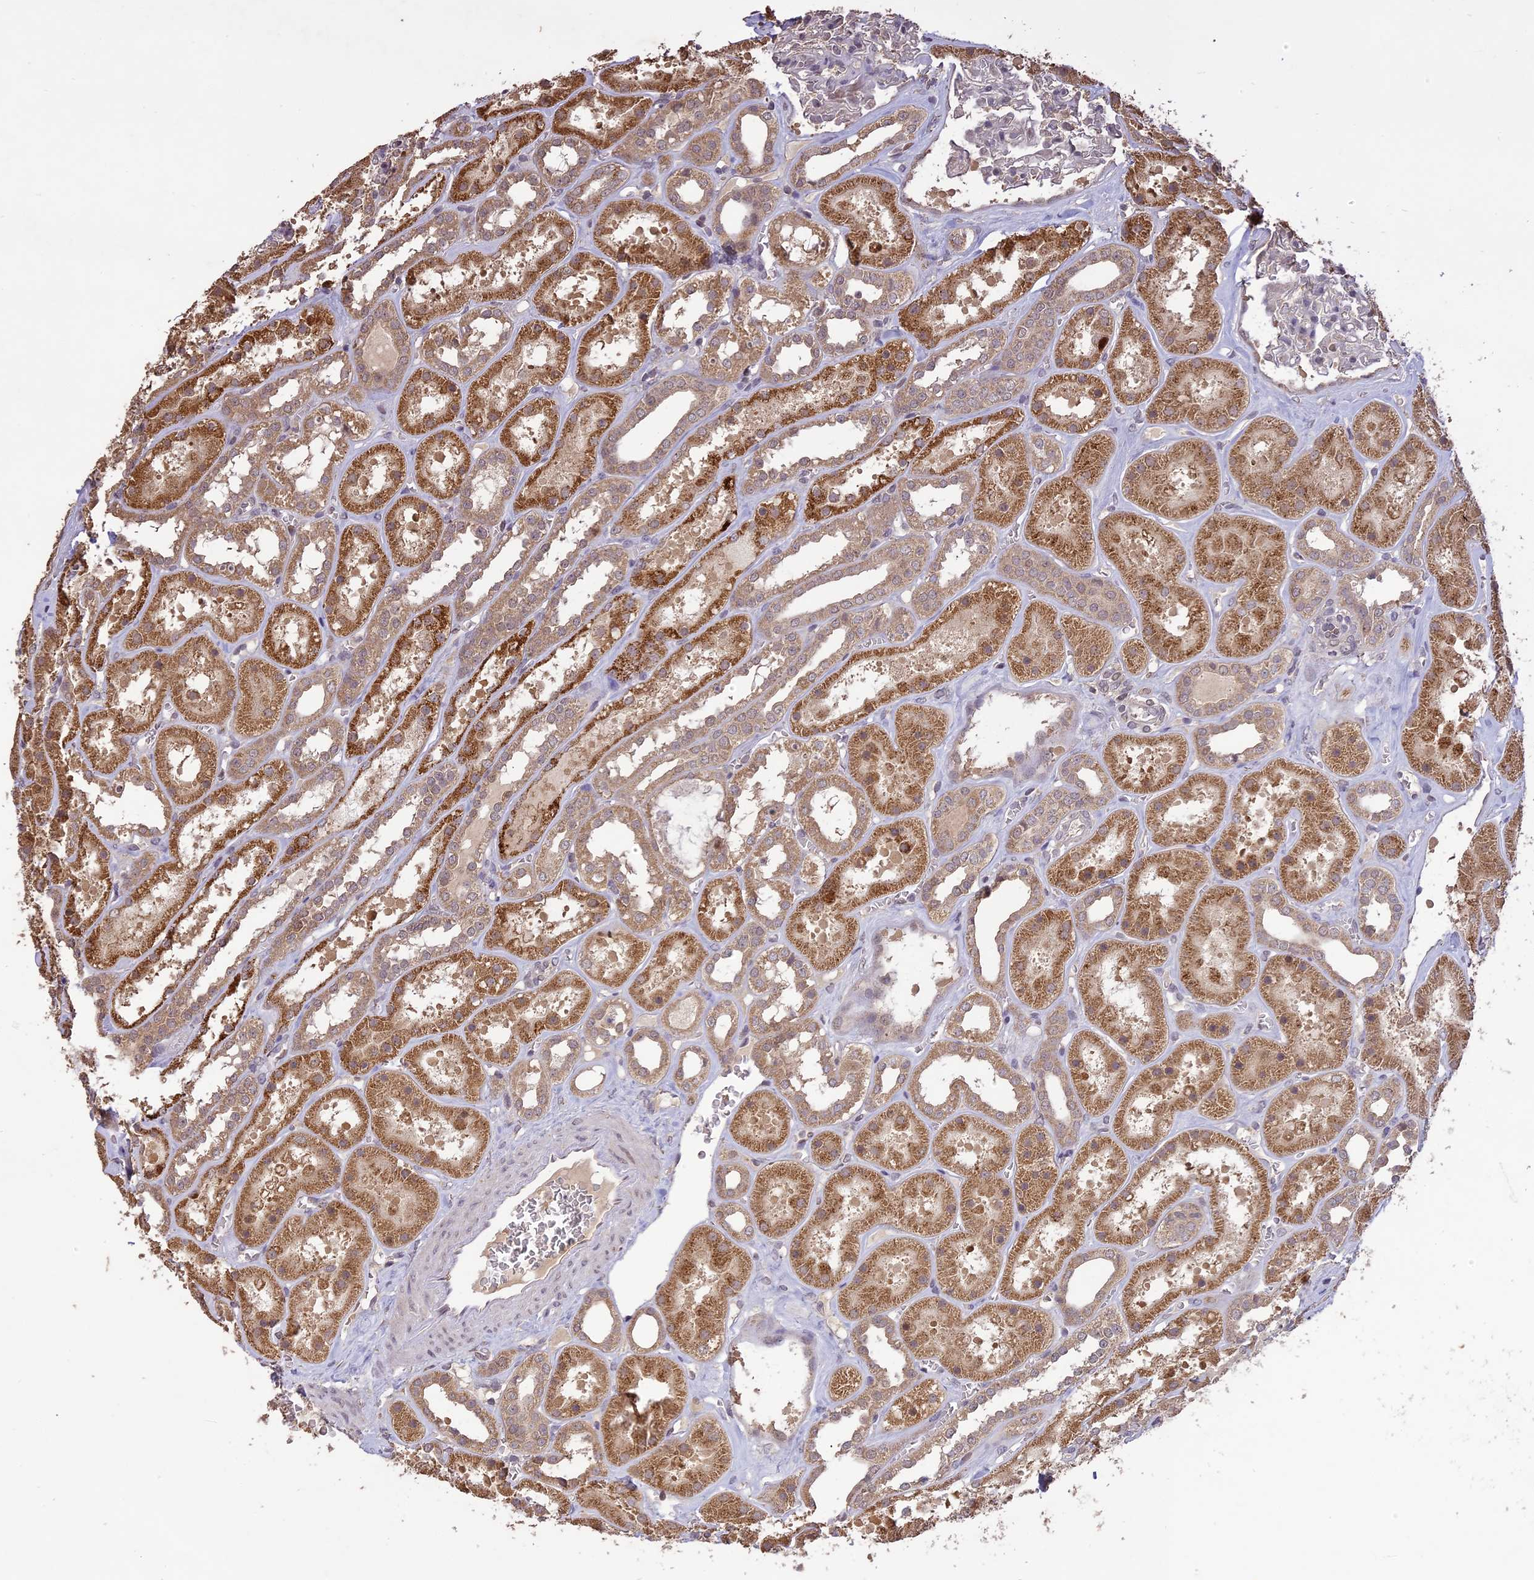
{"staining": {"intensity": "weak", "quantity": "<25%", "location": "nuclear"}, "tissue": "kidney", "cell_type": "Cells in glomeruli", "image_type": "normal", "snomed": [{"axis": "morphology", "description": "Normal tissue, NOS"}, {"axis": "topography", "description": "Kidney"}], "caption": "High magnification brightfield microscopy of benign kidney stained with DAB (brown) and counterstained with hematoxylin (blue): cells in glomeruli show no significant expression.", "gene": "TIGD7", "patient": {"sex": "female", "age": 41}}